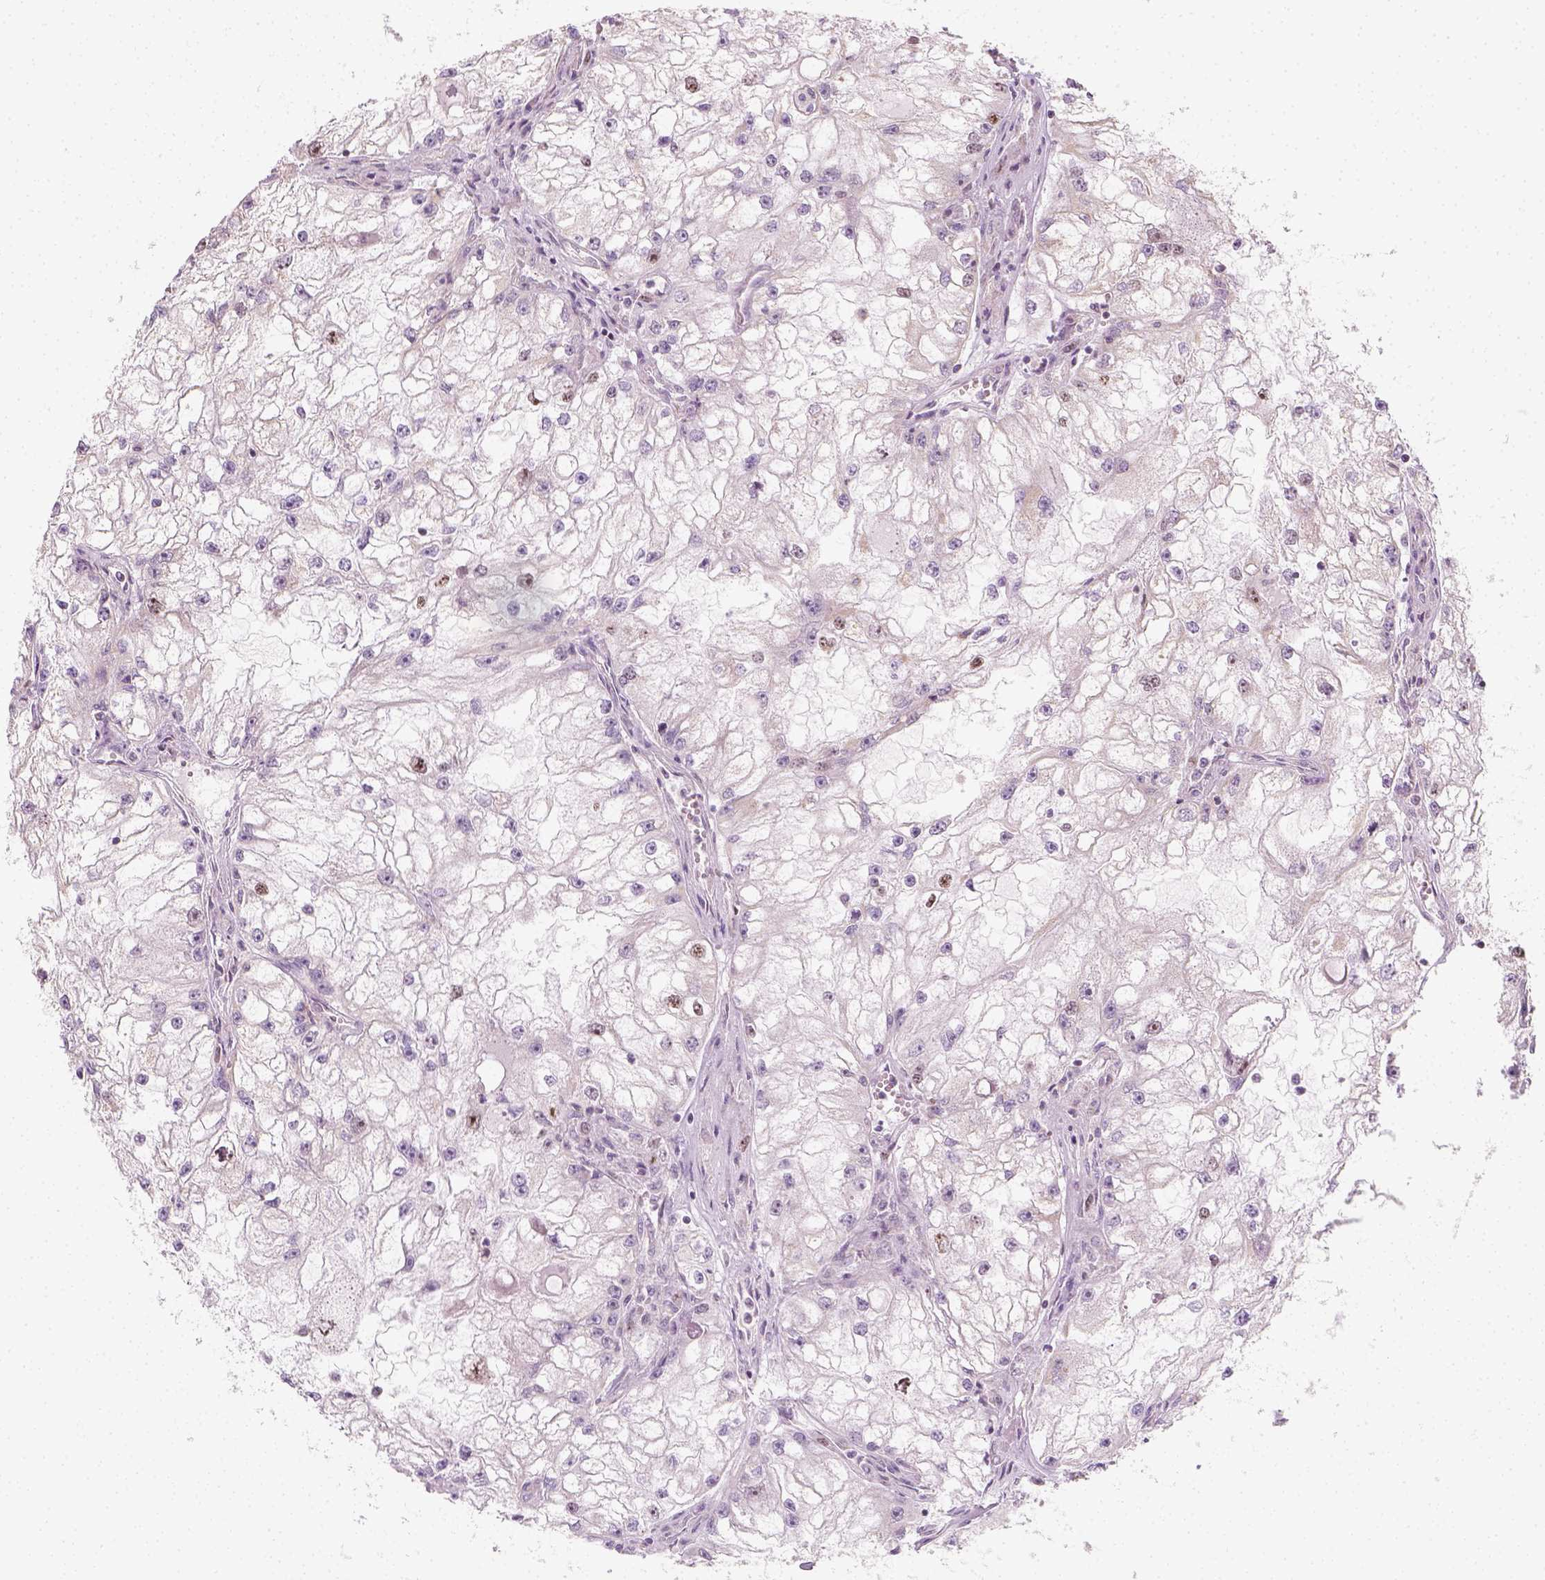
{"staining": {"intensity": "weak", "quantity": ">75%", "location": "cytoplasmic/membranous"}, "tissue": "renal cancer", "cell_type": "Tumor cells", "image_type": "cancer", "snomed": [{"axis": "morphology", "description": "Adenocarcinoma, NOS"}, {"axis": "topography", "description": "Kidney"}], "caption": "The micrograph shows staining of adenocarcinoma (renal), revealing weak cytoplasmic/membranous protein positivity (brown color) within tumor cells. (DAB (3,3'-diaminobenzidine) IHC, brown staining for protein, blue staining for nuclei).", "gene": "LCA5", "patient": {"sex": "male", "age": 59}}